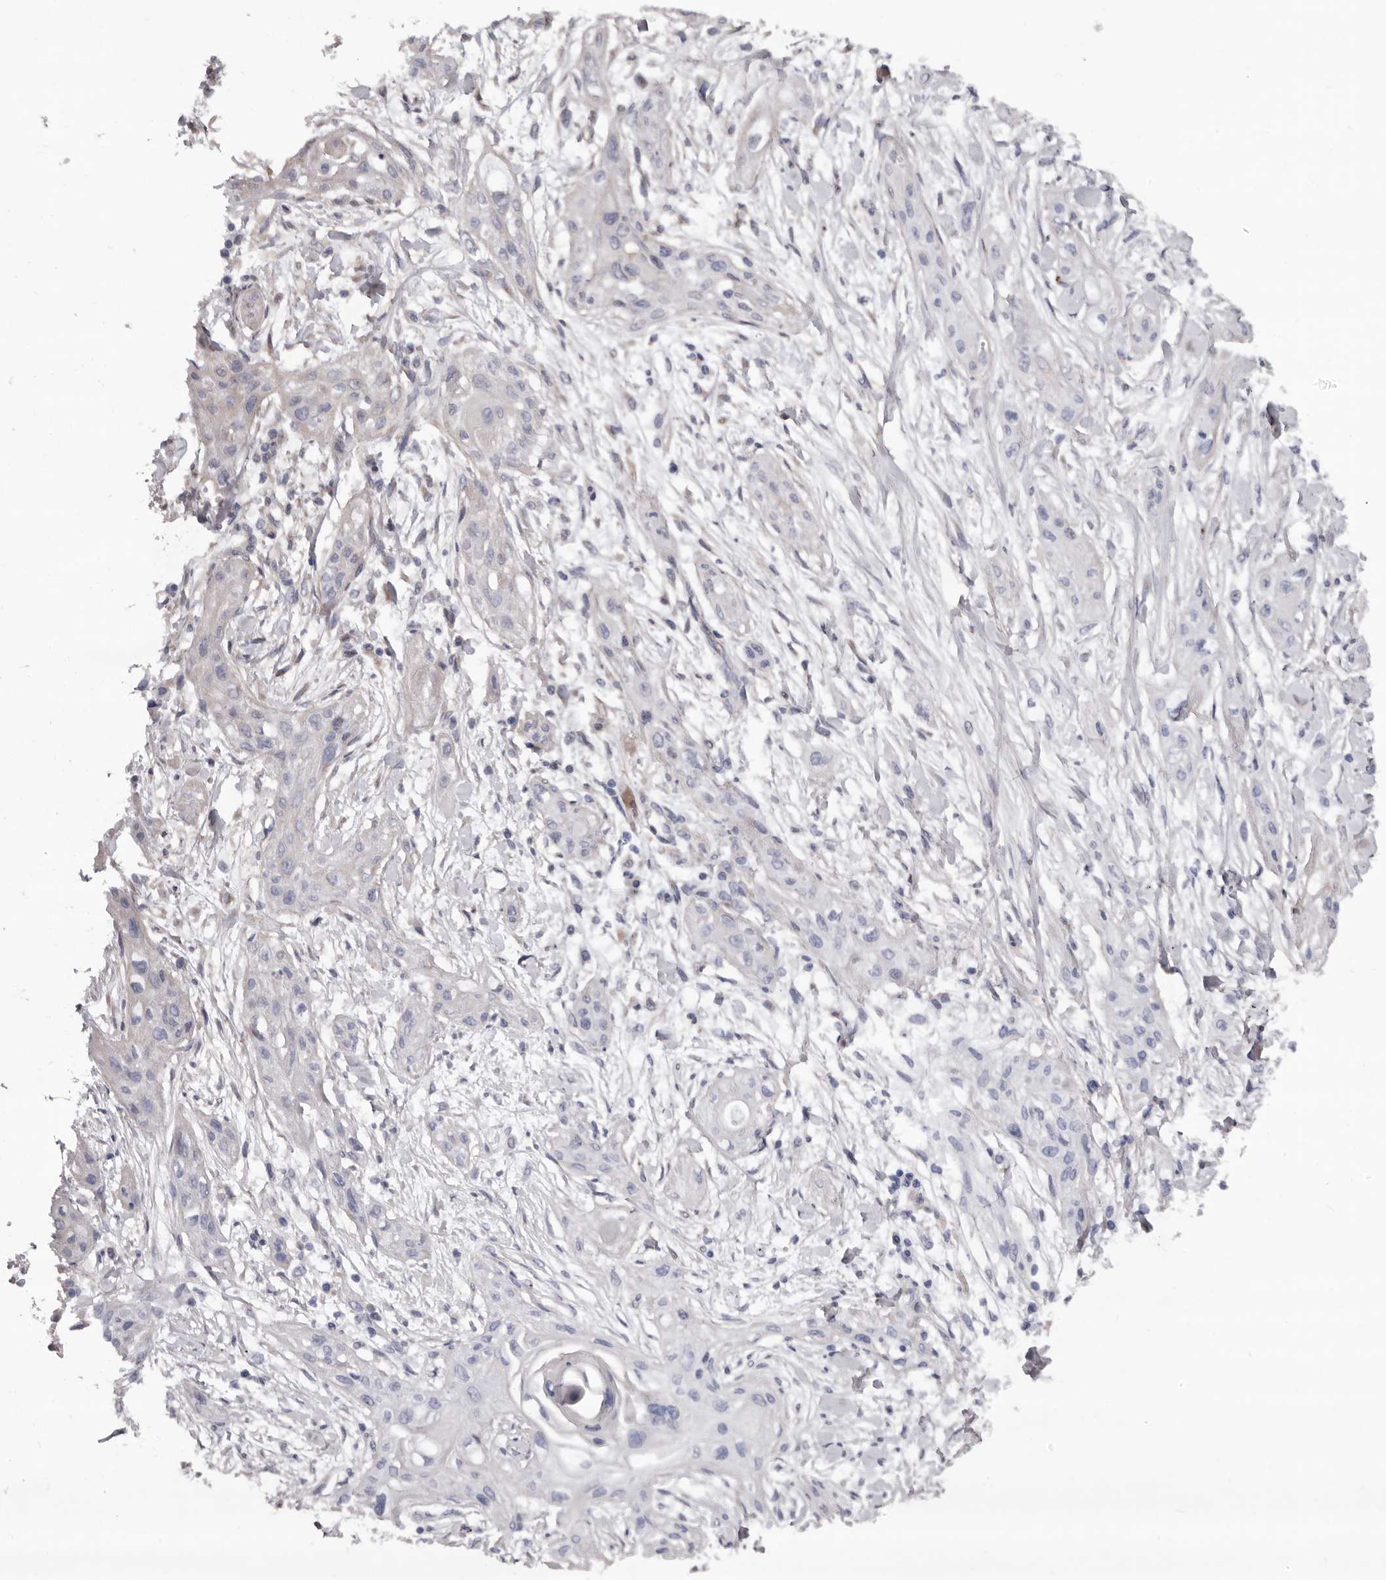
{"staining": {"intensity": "negative", "quantity": "none", "location": "none"}, "tissue": "lung cancer", "cell_type": "Tumor cells", "image_type": "cancer", "snomed": [{"axis": "morphology", "description": "Squamous cell carcinoma, NOS"}, {"axis": "topography", "description": "Lung"}], "caption": "IHC of squamous cell carcinoma (lung) shows no staining in tumor cells. (Immunohistochemistry, brightfield microscopy, high magnification).", "gene": "PRKD1", "patient": {"sex": "female", "age": 47}}